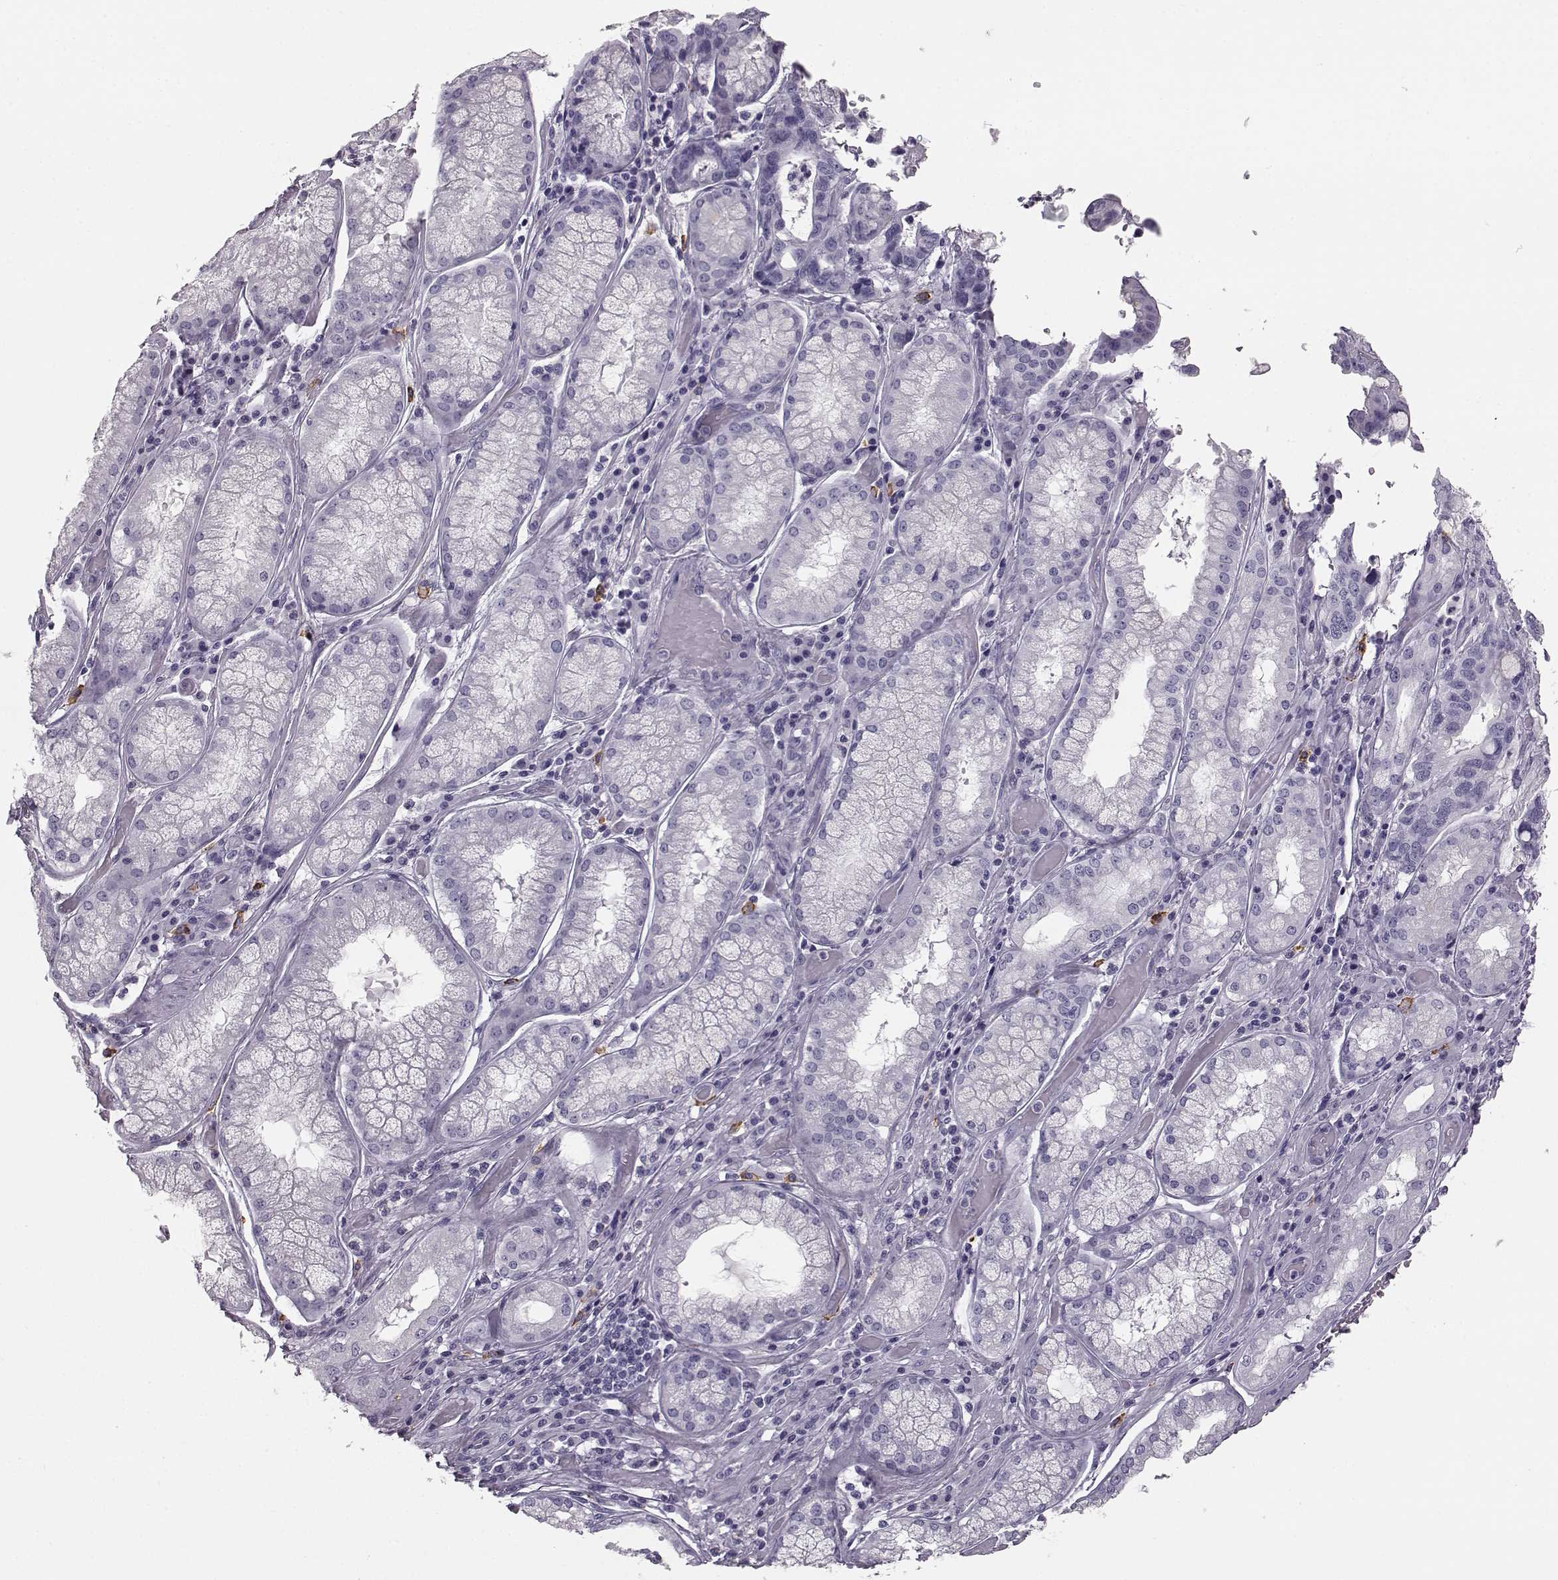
{"staining": {"intensity": "negative", "quantity": "none", "location": "none"}, "tissue": "stomach cancer", "cell_type": "Tumor cells", "image_type": "cancer", "snomed": [{"axis": "morphology", "description": "Adenocarcinoma, NOS"}, {"axis": "topography", "description": "Stomach, lower"}], "caption": "Human stomach adenocarcinoma stained for a protein using IHC reveals no staining in tumor cells.", "gene": "NPTXR", "patient": {"sex": "female", "age": 76}}